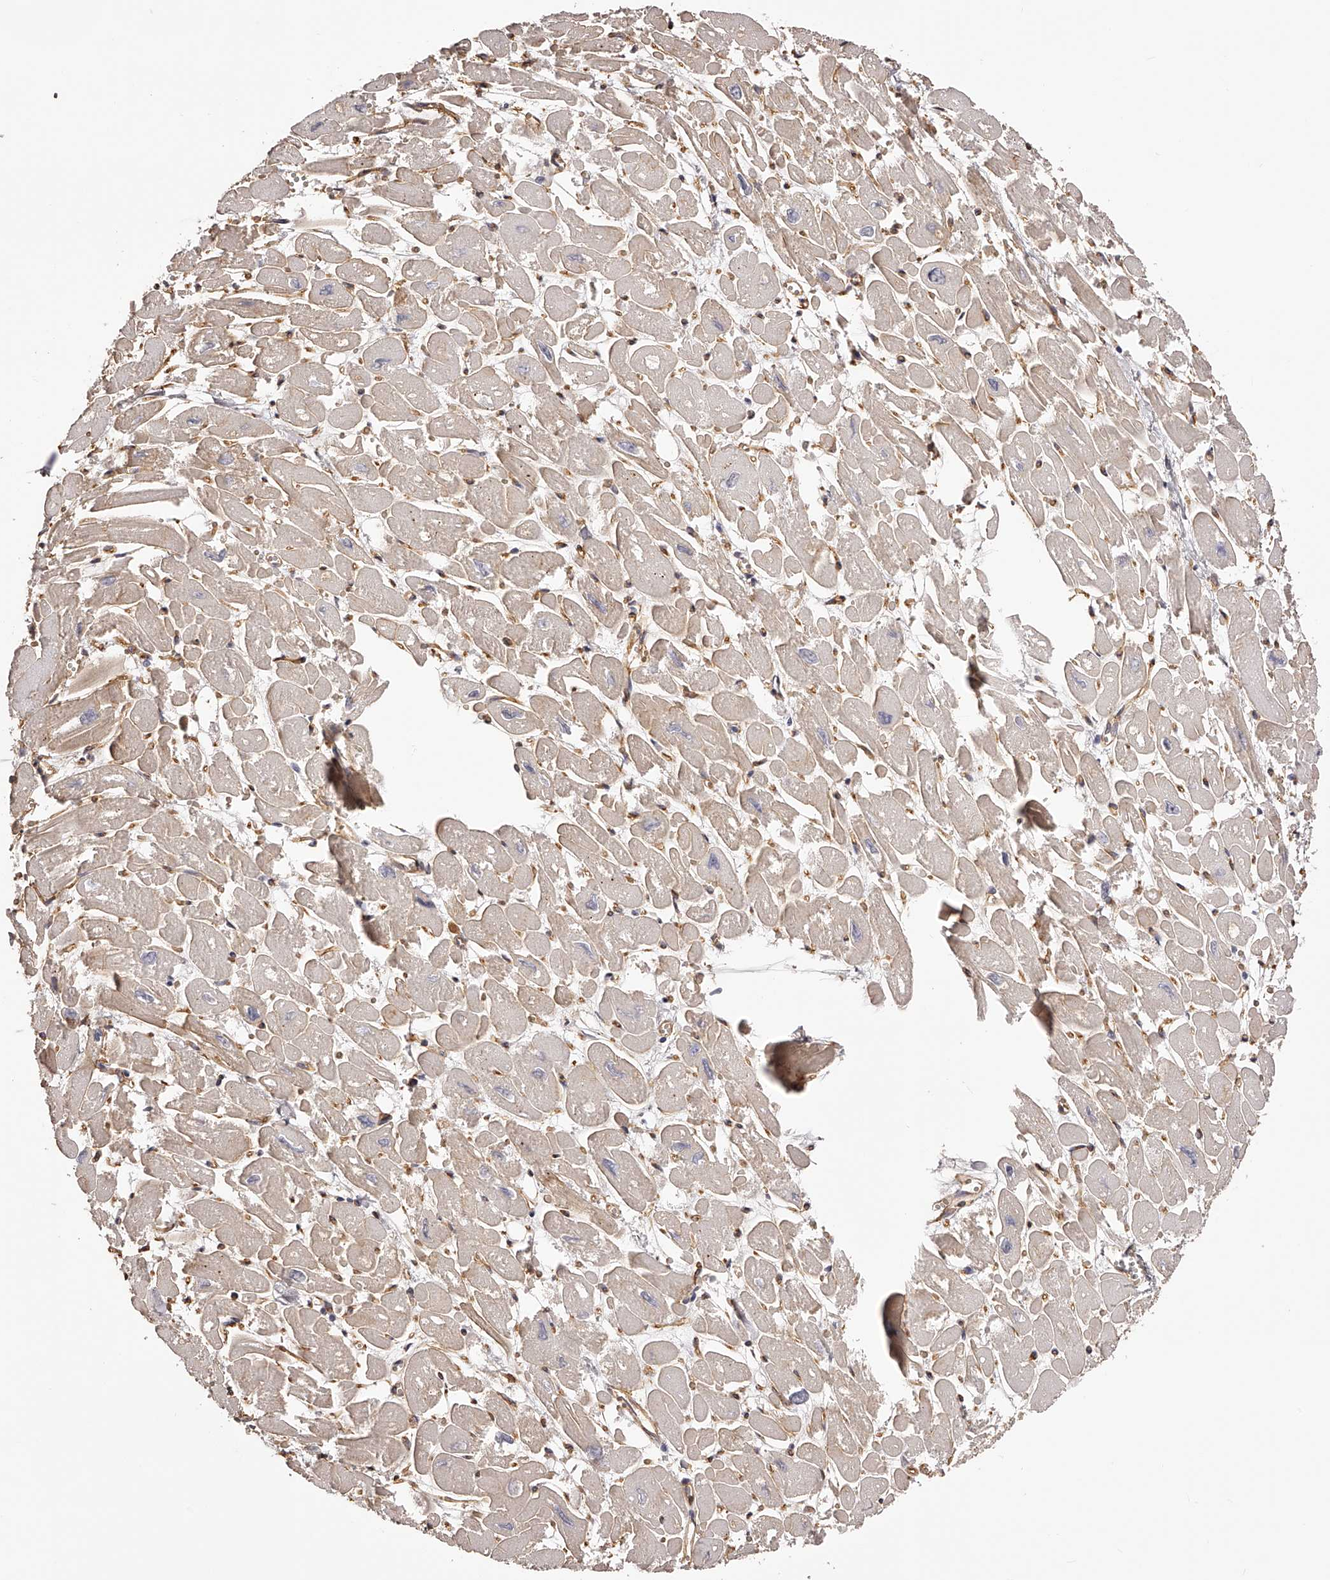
{"staining": {"intensity": "weak", "quantity": "<25%", "location": "cytoplasmic/membranous"}, "tissue": "heart muscle", "cell_type": "Cardiomyocytes", "image_type": "normal", "snomed": [{"axis": "morphology", "description": "Normal tissue, NOS"}, {"axis": "topography", "description": "Heart"}], "caption": "Cardiomyocytes show no significant expression in normal heart muscle. The staining is performed using DAB brown chromogen with nuclei counter-stained in using hematoxylin.", "gene": "LTV1", "patient": {"sex": "male", "age": 54}}